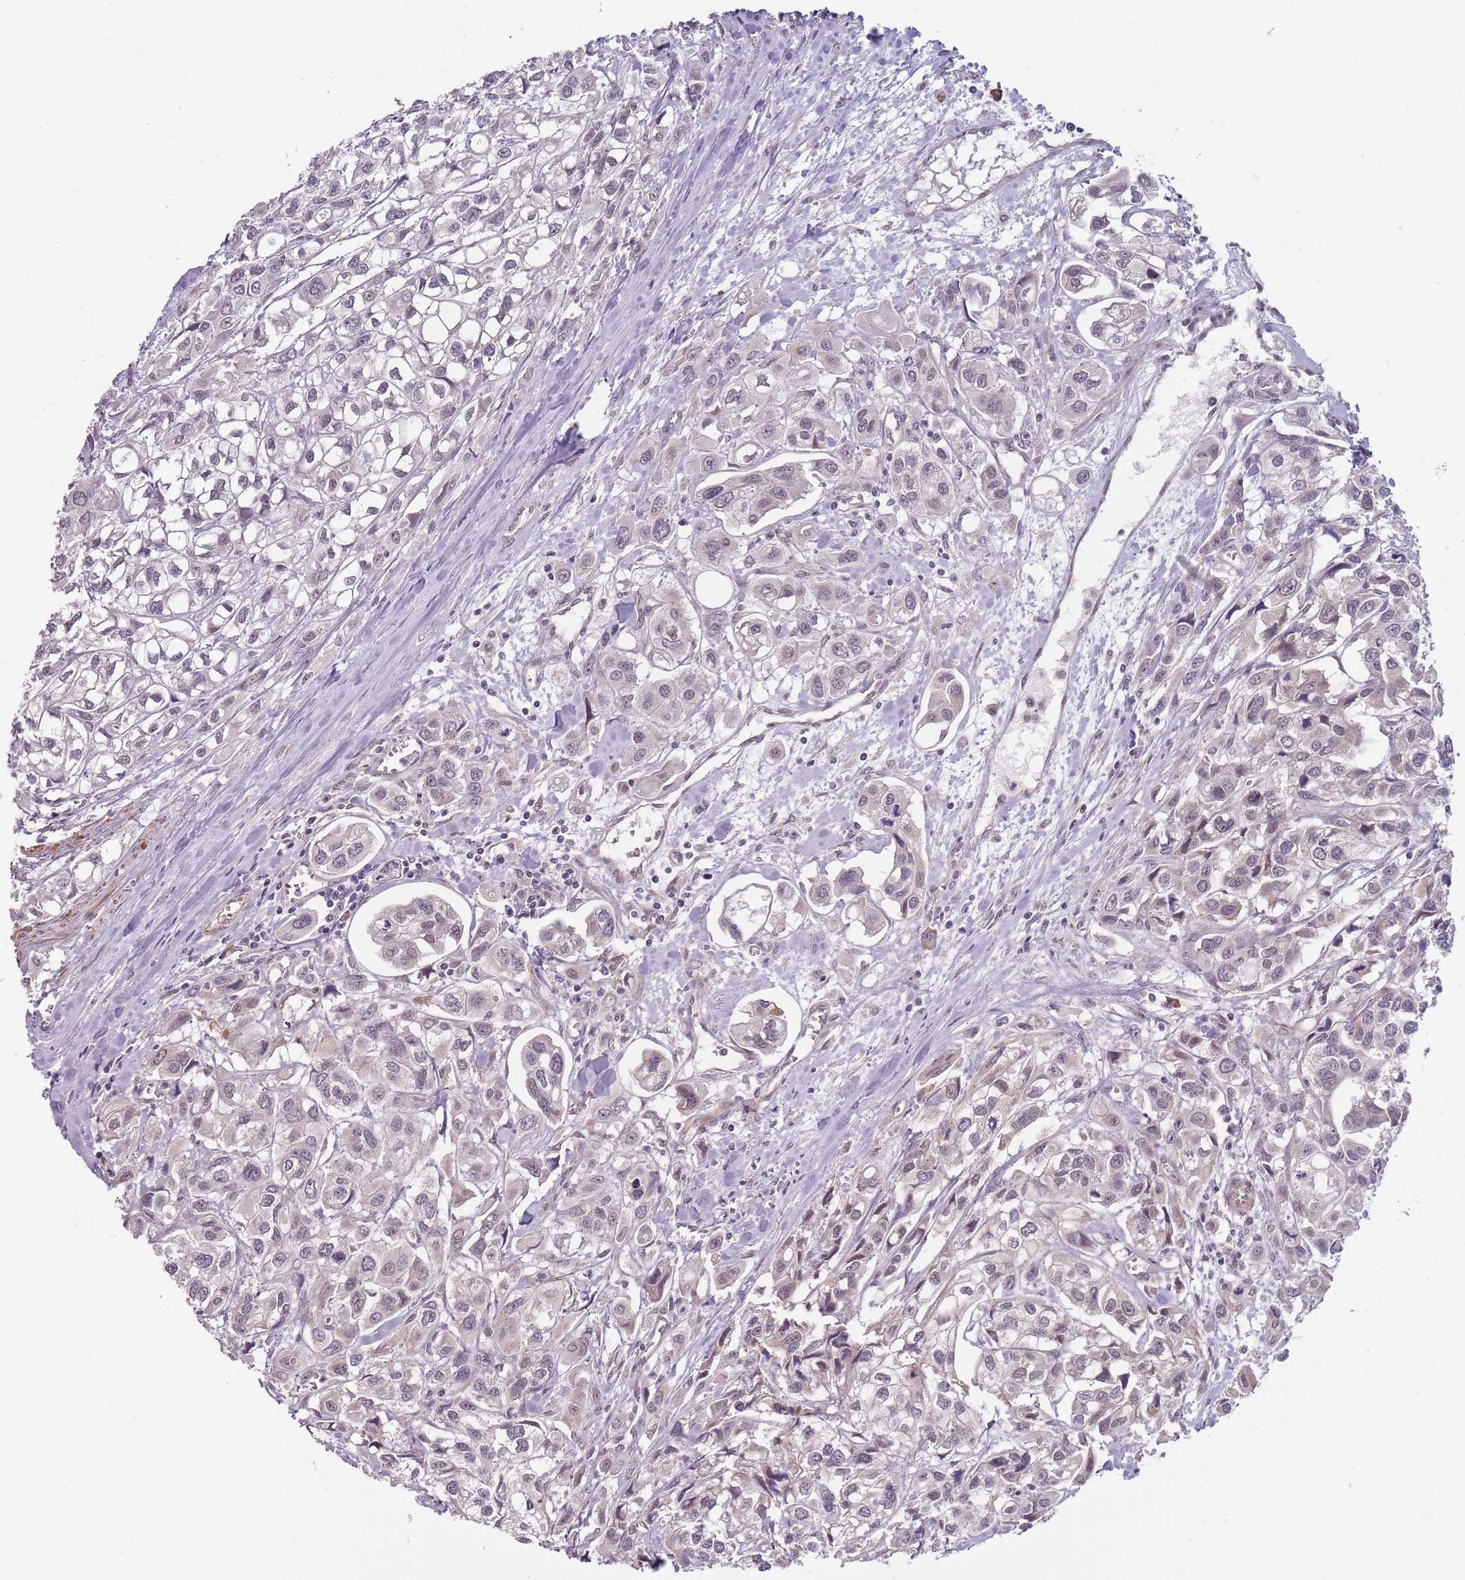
{"staining": {"intensity": "negative", "quantity": "none", "location": "none"}, "tissue": "urothelial cancer", "cell_type": "Tumor cells", "image_type": "cancer", "snomed": [{"axis": "morphology", "description": "Urothelial carcinoma, High grade"}, {"axis": "topography", "description": "Urinary bladder"}], "caption": "DAB immunohistochemical staining of human high-grade urothelial carcinoma displays no significant positivity in tumor cells.", "gene": "NBPF3", "patient": {"sex": "male", "age": 67}}